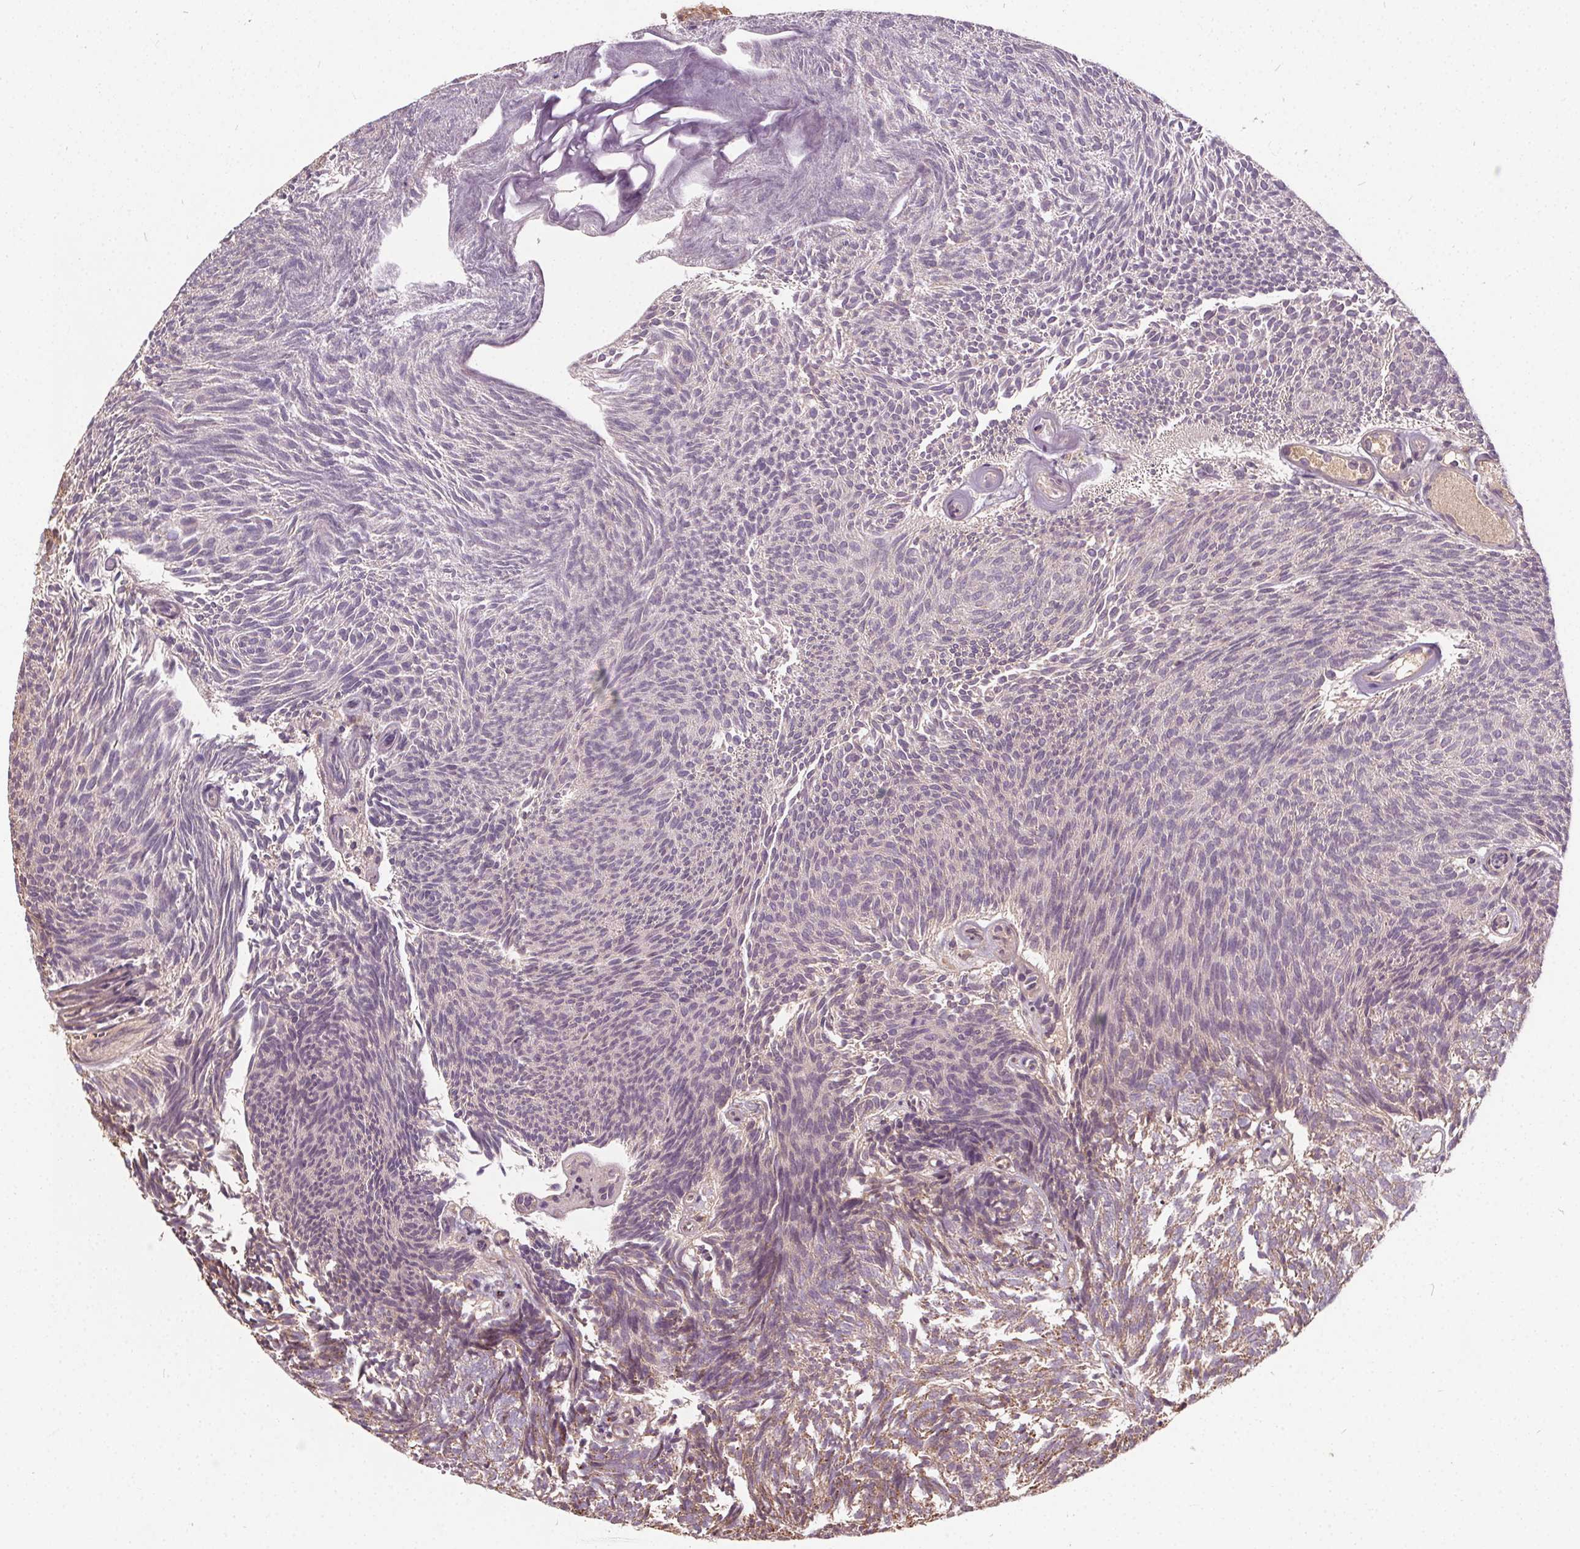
{"staining": {"intensity": "moderate", "quantity": "25%-75%", "location": "cytoplasmic/membranous"}, "tissue": "urothelial cancer", "cell_type": "Tumor cells", "image_type": "cancer", "snomed": [{"axis": "morphology", "description": "Urothelial carcinoma, Low grade"}, {"axis": "topography", "description": "Urinary bladder"}], "caption": "DAB (3,3'-diaminobenzidine) immunohistochemical staining of low-grade urothelial carcinoma reveals moderate cytoplasmic/membranous protein expression in about 25%-75% of tumor cells.", "gene": "ORAI2", "patient": {"sex": "male", "age": 77}}